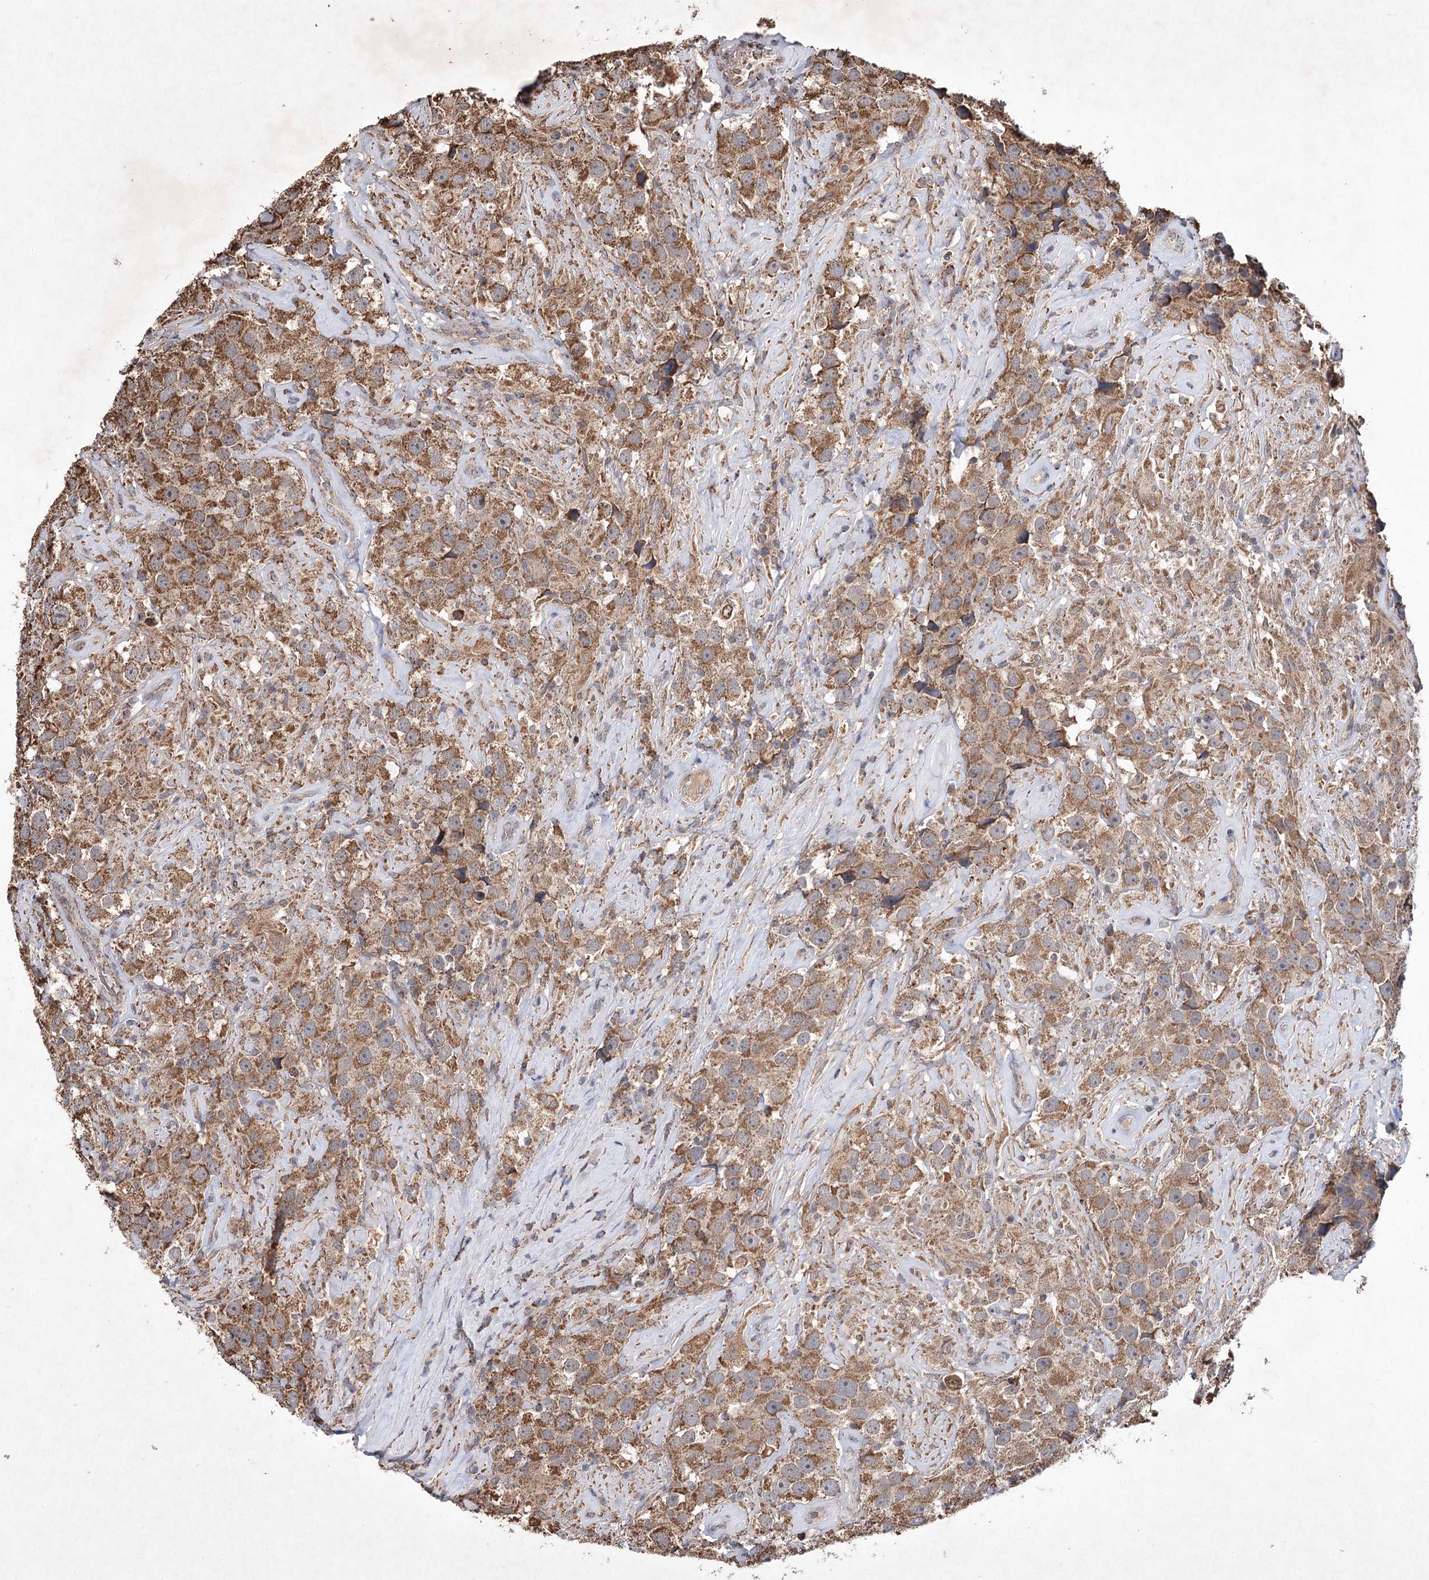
{"staining": {"intensity": "moderate", "quantity": ">75%", "location": "cytoplasmic/membranous"}, "tissue": "testis cancer", "cell_type": "Tumor cells", "image_type": "cancer", "snomed": [{"axis": "morphology", "description": "Seminoma, NOS"}, {"axis": "topography", "description": "Testis"}], "caption": "Tumor cells exhibit medium levels of moderate cytoplasmic/membranous positivity in about >75% of cells in testis seminoma. (DAB (3,3'-diaminobenzidine) = brown stain, brightfield microscopy at high magnification).", "gene": "PIK3CB", "patient": {"sex": "male", "age": 49}}